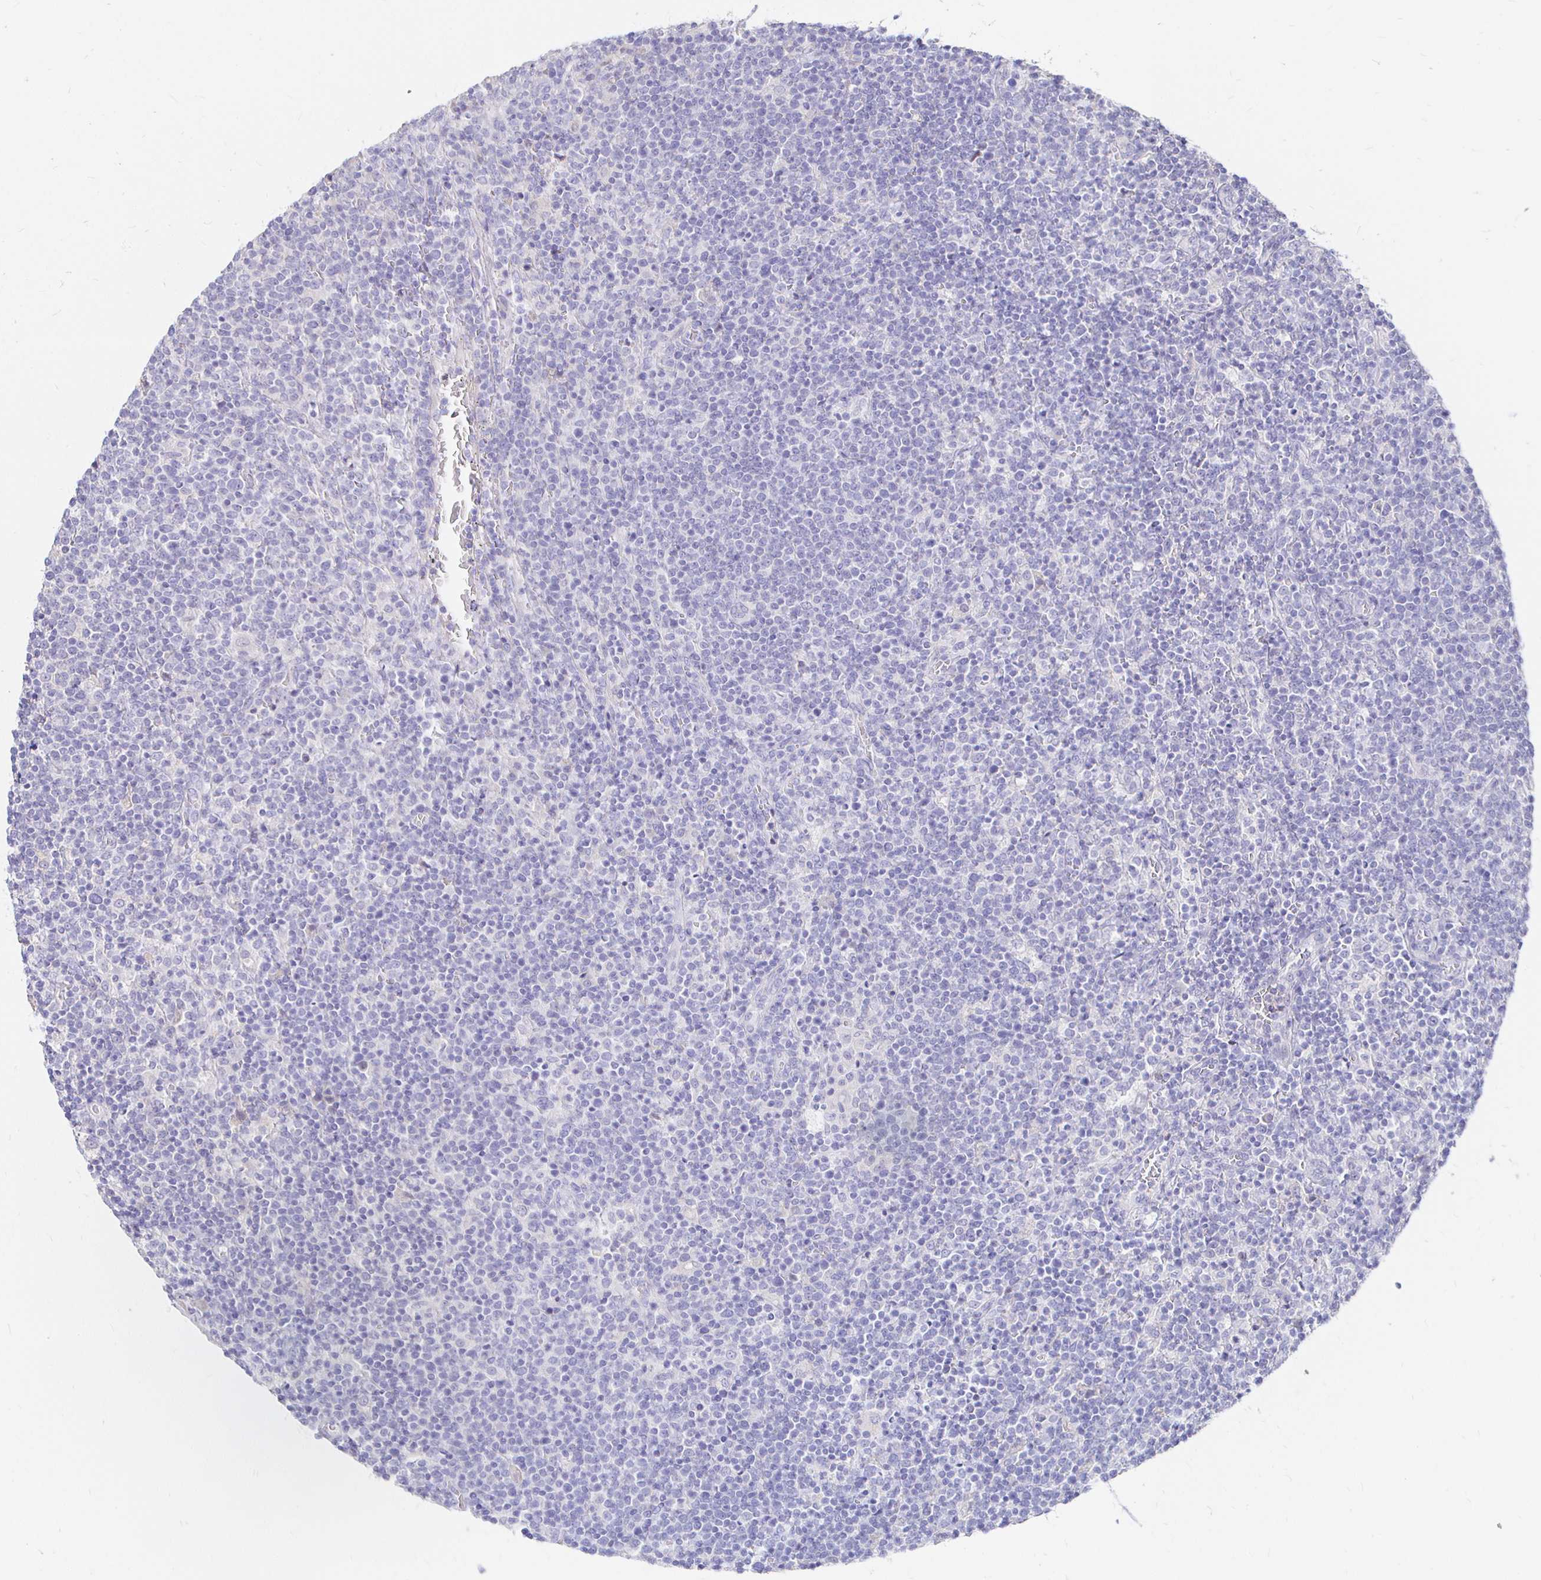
{"staining": {"intensity": "negative", "quantity": "none", "location": "none"}, "tissue": "lymphoma", "cell_type": "Tumor cells", "image_type": "cancer", "snomed": [{"axis": "morphology", "description": "Malignant lymphoma, non-Hodgkin's type, High grade"}, {"axis": "topography", "description": "Lymph node"}], "caption": "IHC of human high-grade malignant lymphoma, non-Hodgkin's type demonstrates no expression in tumor cells.", "gene": "NECAB1", "patient": {"sex": "male", "age": 61}}